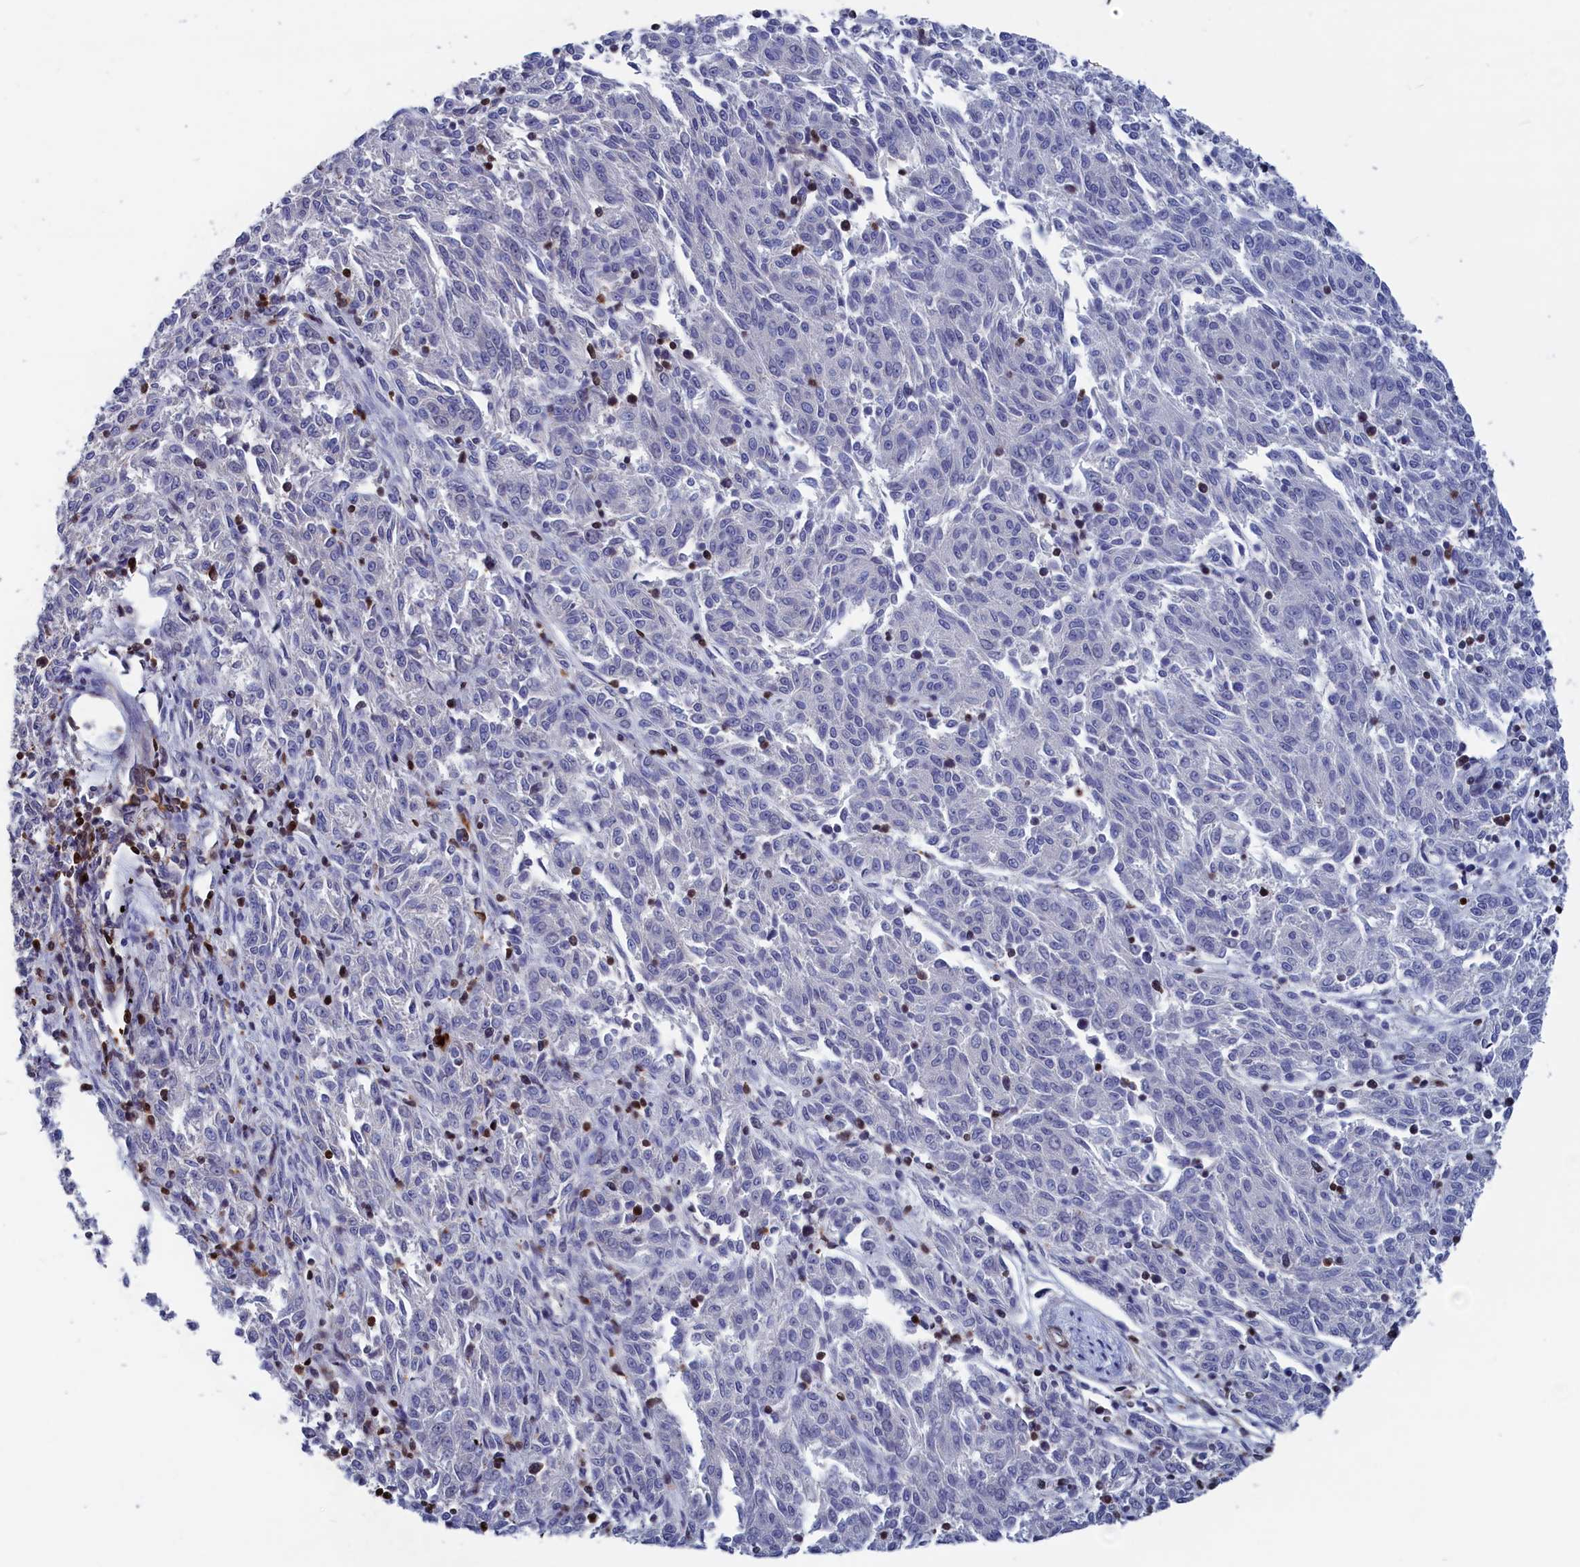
{"staining": {"intensity": "negative", "quantity": "none", "location": "none"}, "tissue": "melanoma", "cell_type": "Tumor cells", "image_type": "cancer", "snomed": [{"axis": "morphology", "description": "Malignant melanoma, NOS"}, {"axis": "topography", "description": "Skin"}], "caption": "Protein analysis of malignant melanoma reveals no significant positivity in tumor cells.", "gene": "CRIP1", "patient": {"sex": "female", "age": 72}}